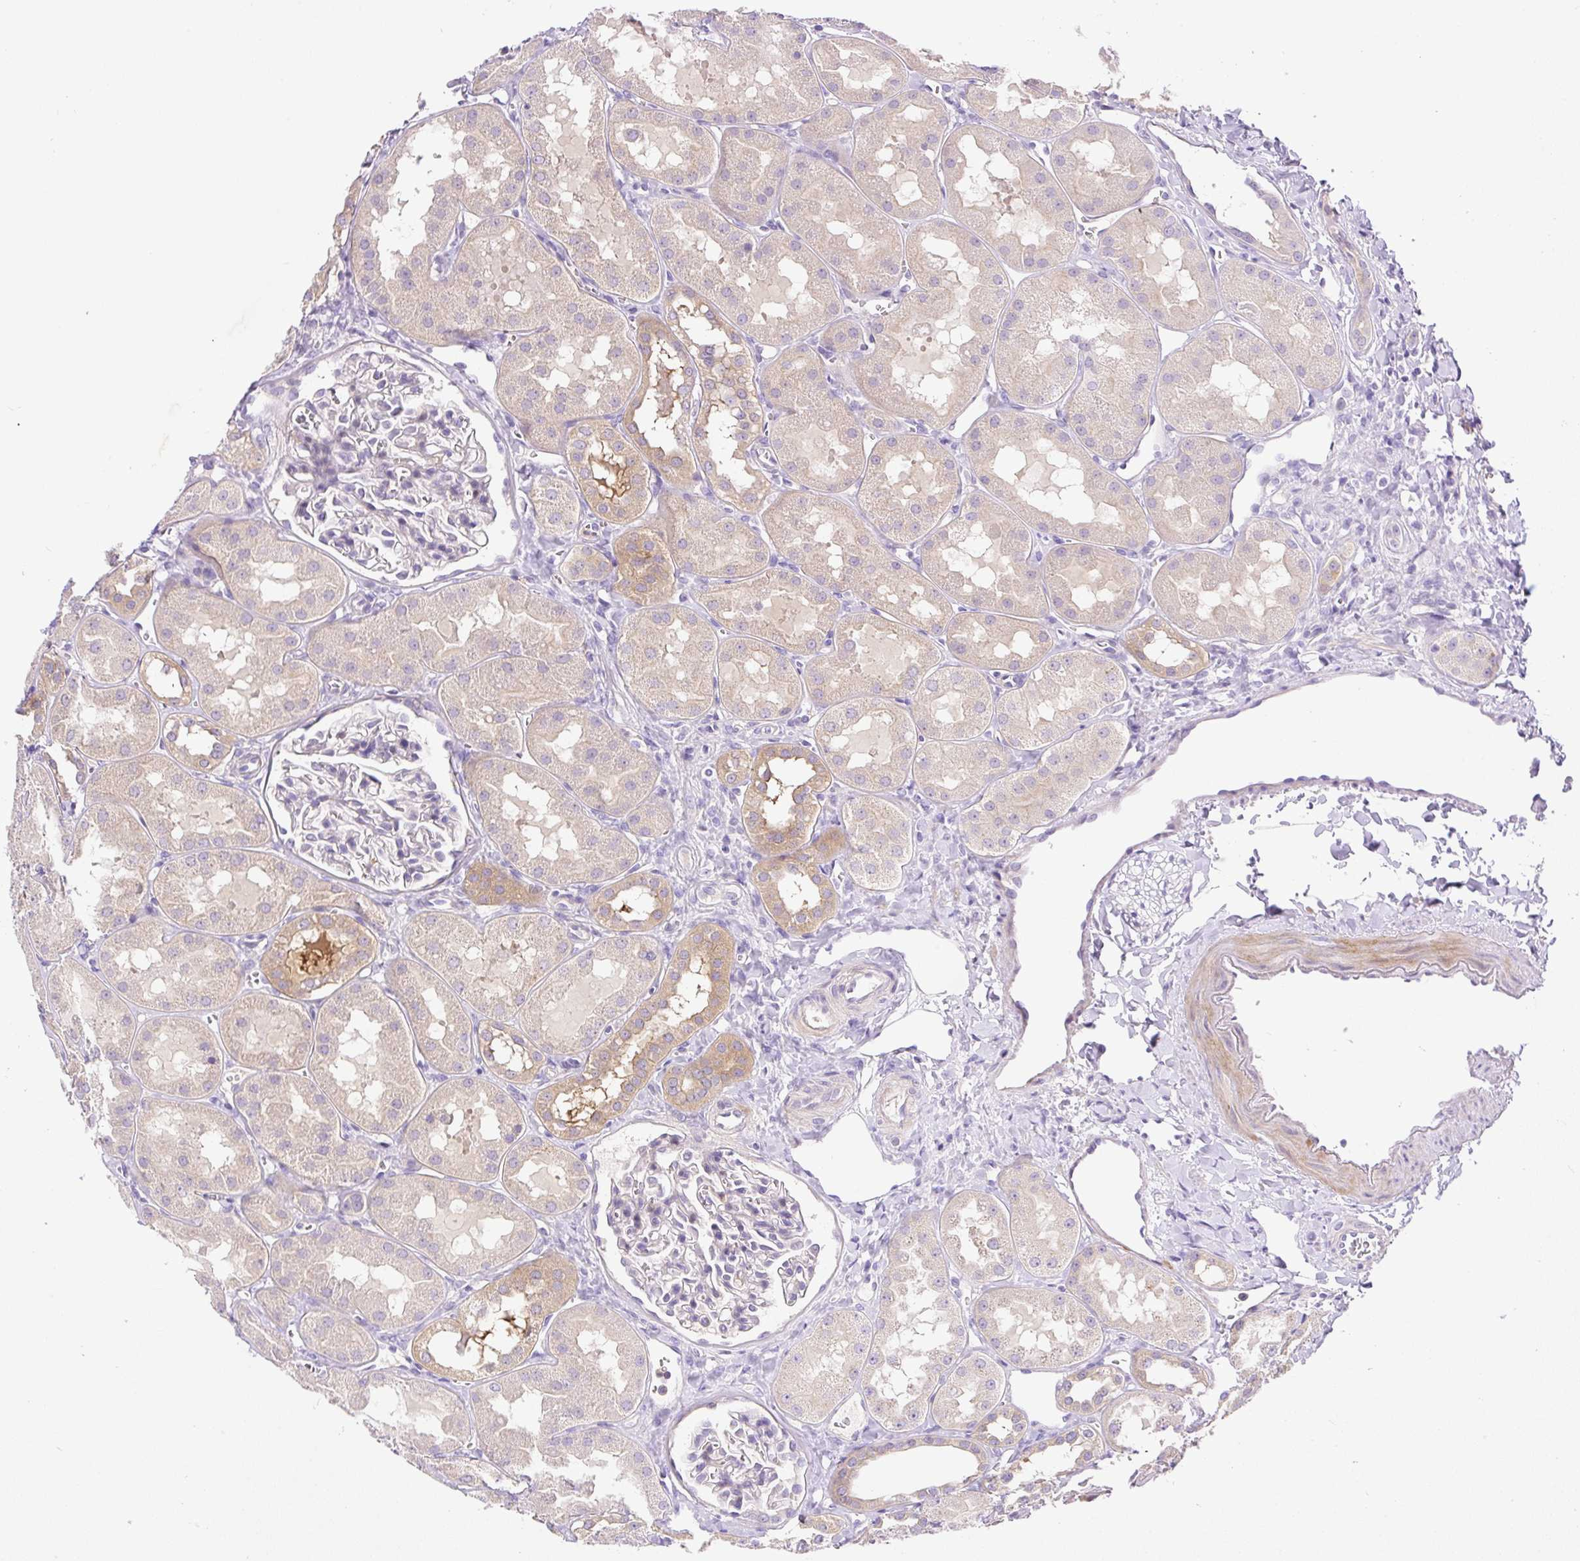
{"staining": {"intensity": "negative", "quantity": "none", "location": "none"}, "tissue": "kidney", "cell_type": "Cells in glomeruli", "image_type": "normal", "snomed": [{"axis": "morphology", "description": "Normal tissue, NOS"}, {"axis": "topography", "description": "Kidney"}, {"axis": "topography", "description": "Urinary bladder"}], "caption": "Immunohistochemical staining of normal kidney exhibits no significant expression in cells in glomeruli.", "gene": "LHFPL5", "patient": {"sex": "male", "age": 16}}